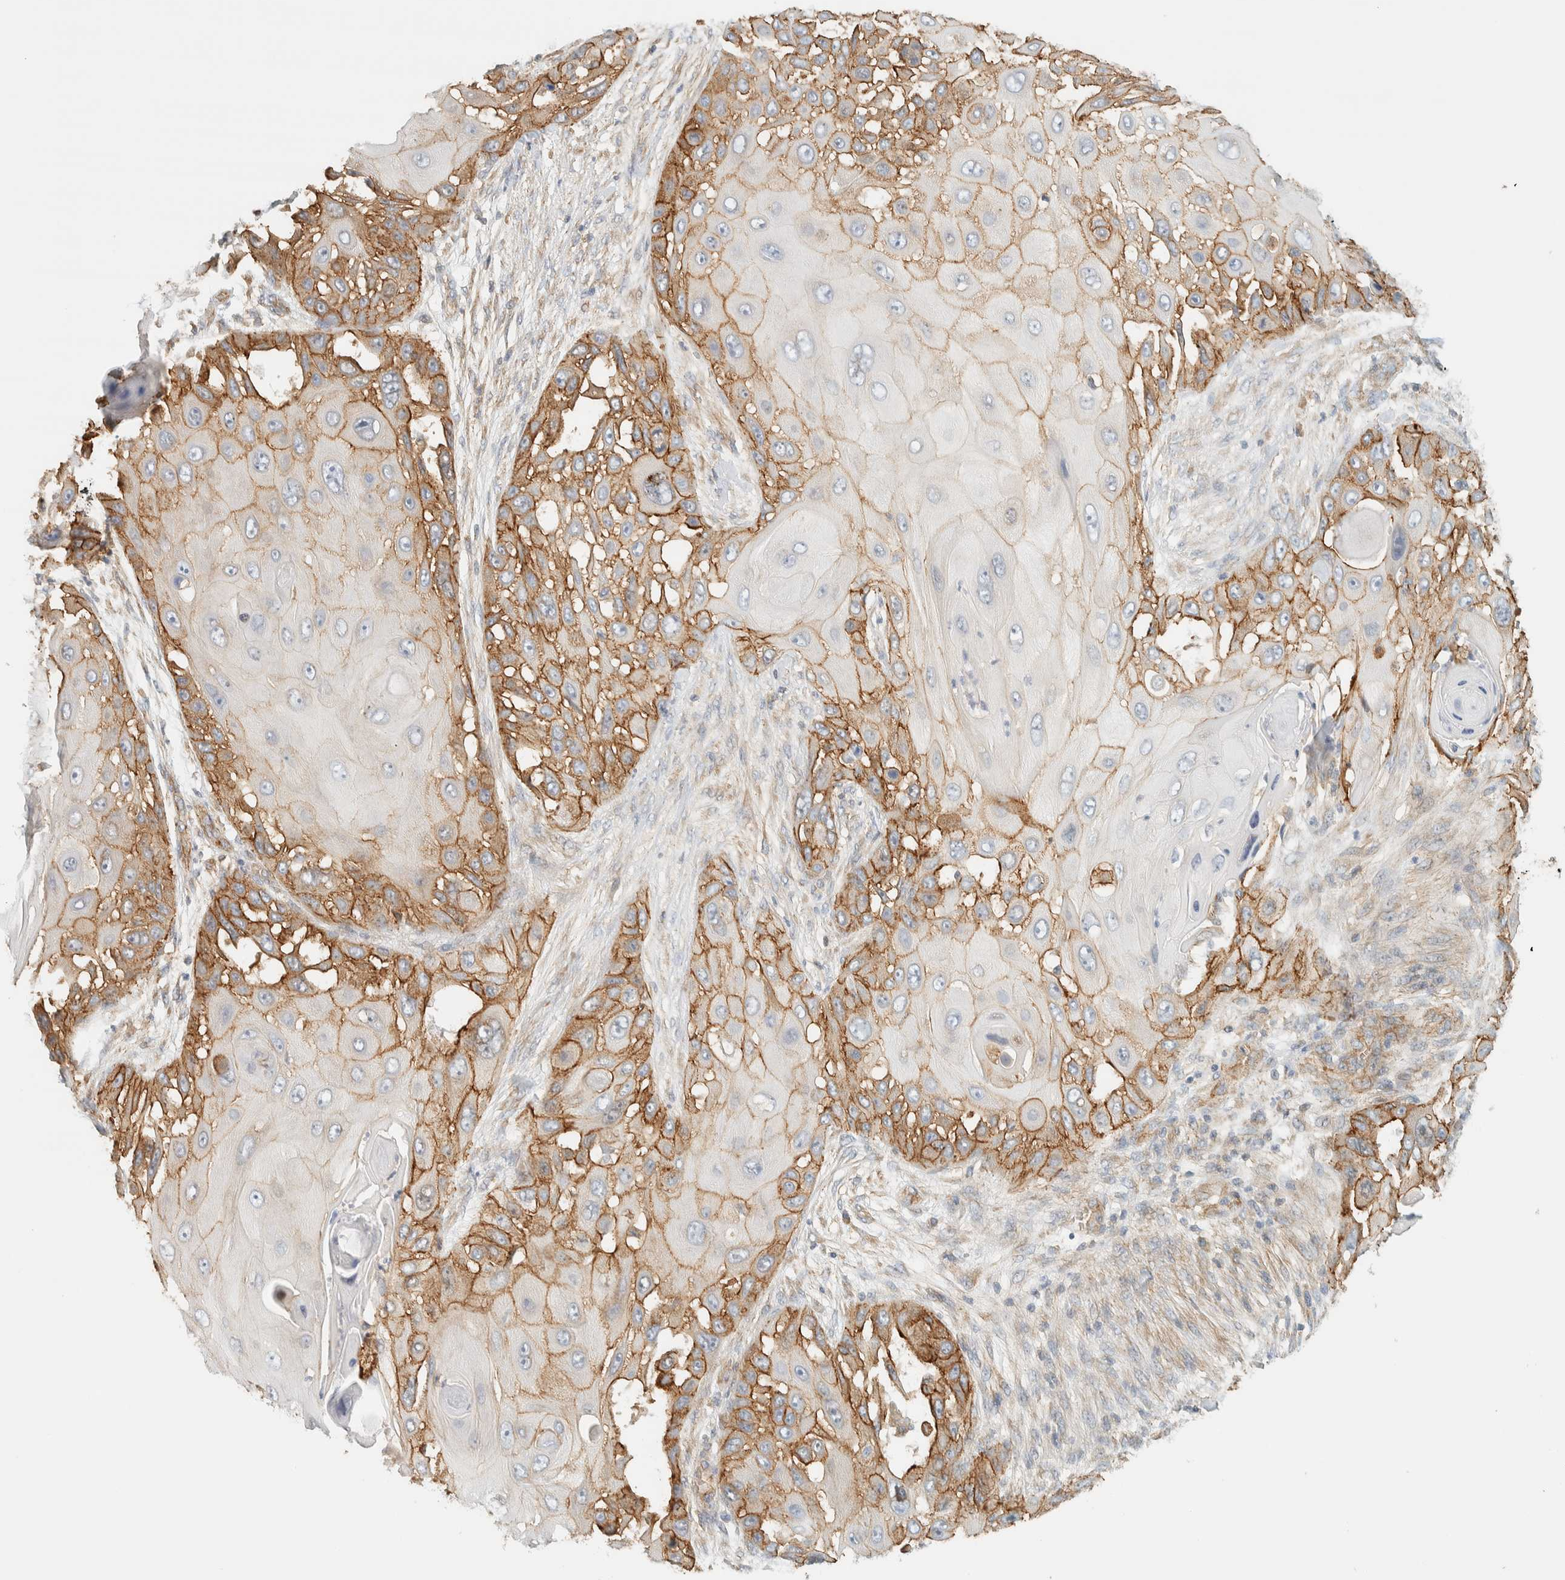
{"staining": {"intensity": "moderate", "quantity": "25%-75%", "location": "cytoplasmic/membranous"}, "tissue": "skin cancer", "cell_type": "Tumor cells", "image_type": "cancer", "snomed": [{"axis": "morphology", "description": "Squamous cell carcinoma, NOS"}, {"axis": "topography", "description": "Skin"}], "caption": "Moderate cytoplasmic/membranous staining for a protein is seen in approximately 25%-75% of tumor cells of skin squamous cell carcinoma using IHC.", "gene": "LIMA1", "patient": {"sex": "female", "age": 44}}